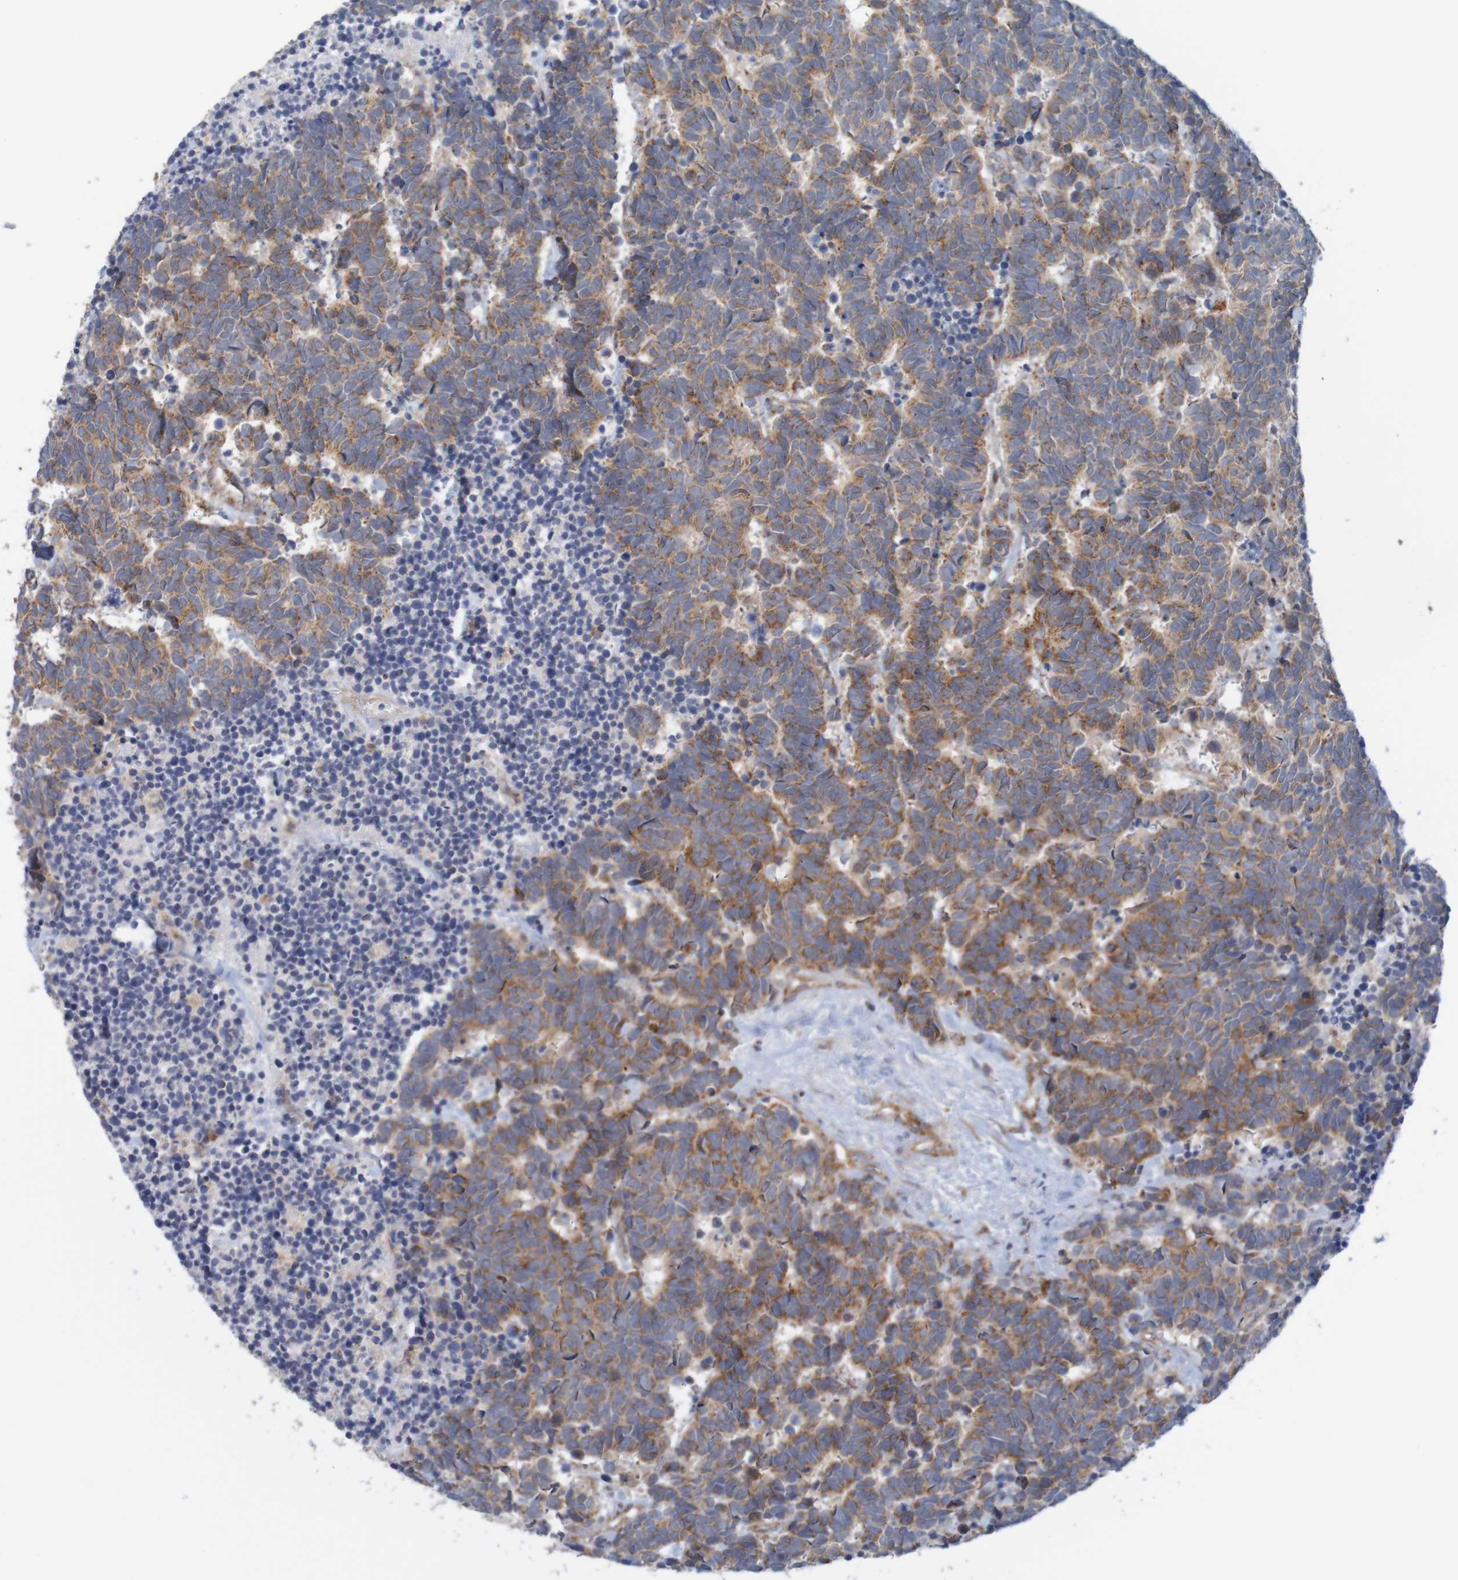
{"staining": {"intensity": "moderate", "quantity": ">75%", "location": "cytoplasmic/membranous"}, "tissue": "carcinoid", "cell_type": "Tumor cells", "image_type": "cancer", "snomed": [{"axis": "morphology", "description": "Carcinoma, NOS"}, {"axis": "morphology", "description": "Carcinoid, malignant, NOS"}, {"axis": "topography", "description": "Urinary bladder"}], "caption": "A photomicrograph showing moderate cytoplasmic/membranous positivity in about >75% of tumor cells in malignant carcinoid, as visualized by brown immunohistochemical staining.", "gene": "NAV2", "patient": {"sex": "male", "age": 57}}